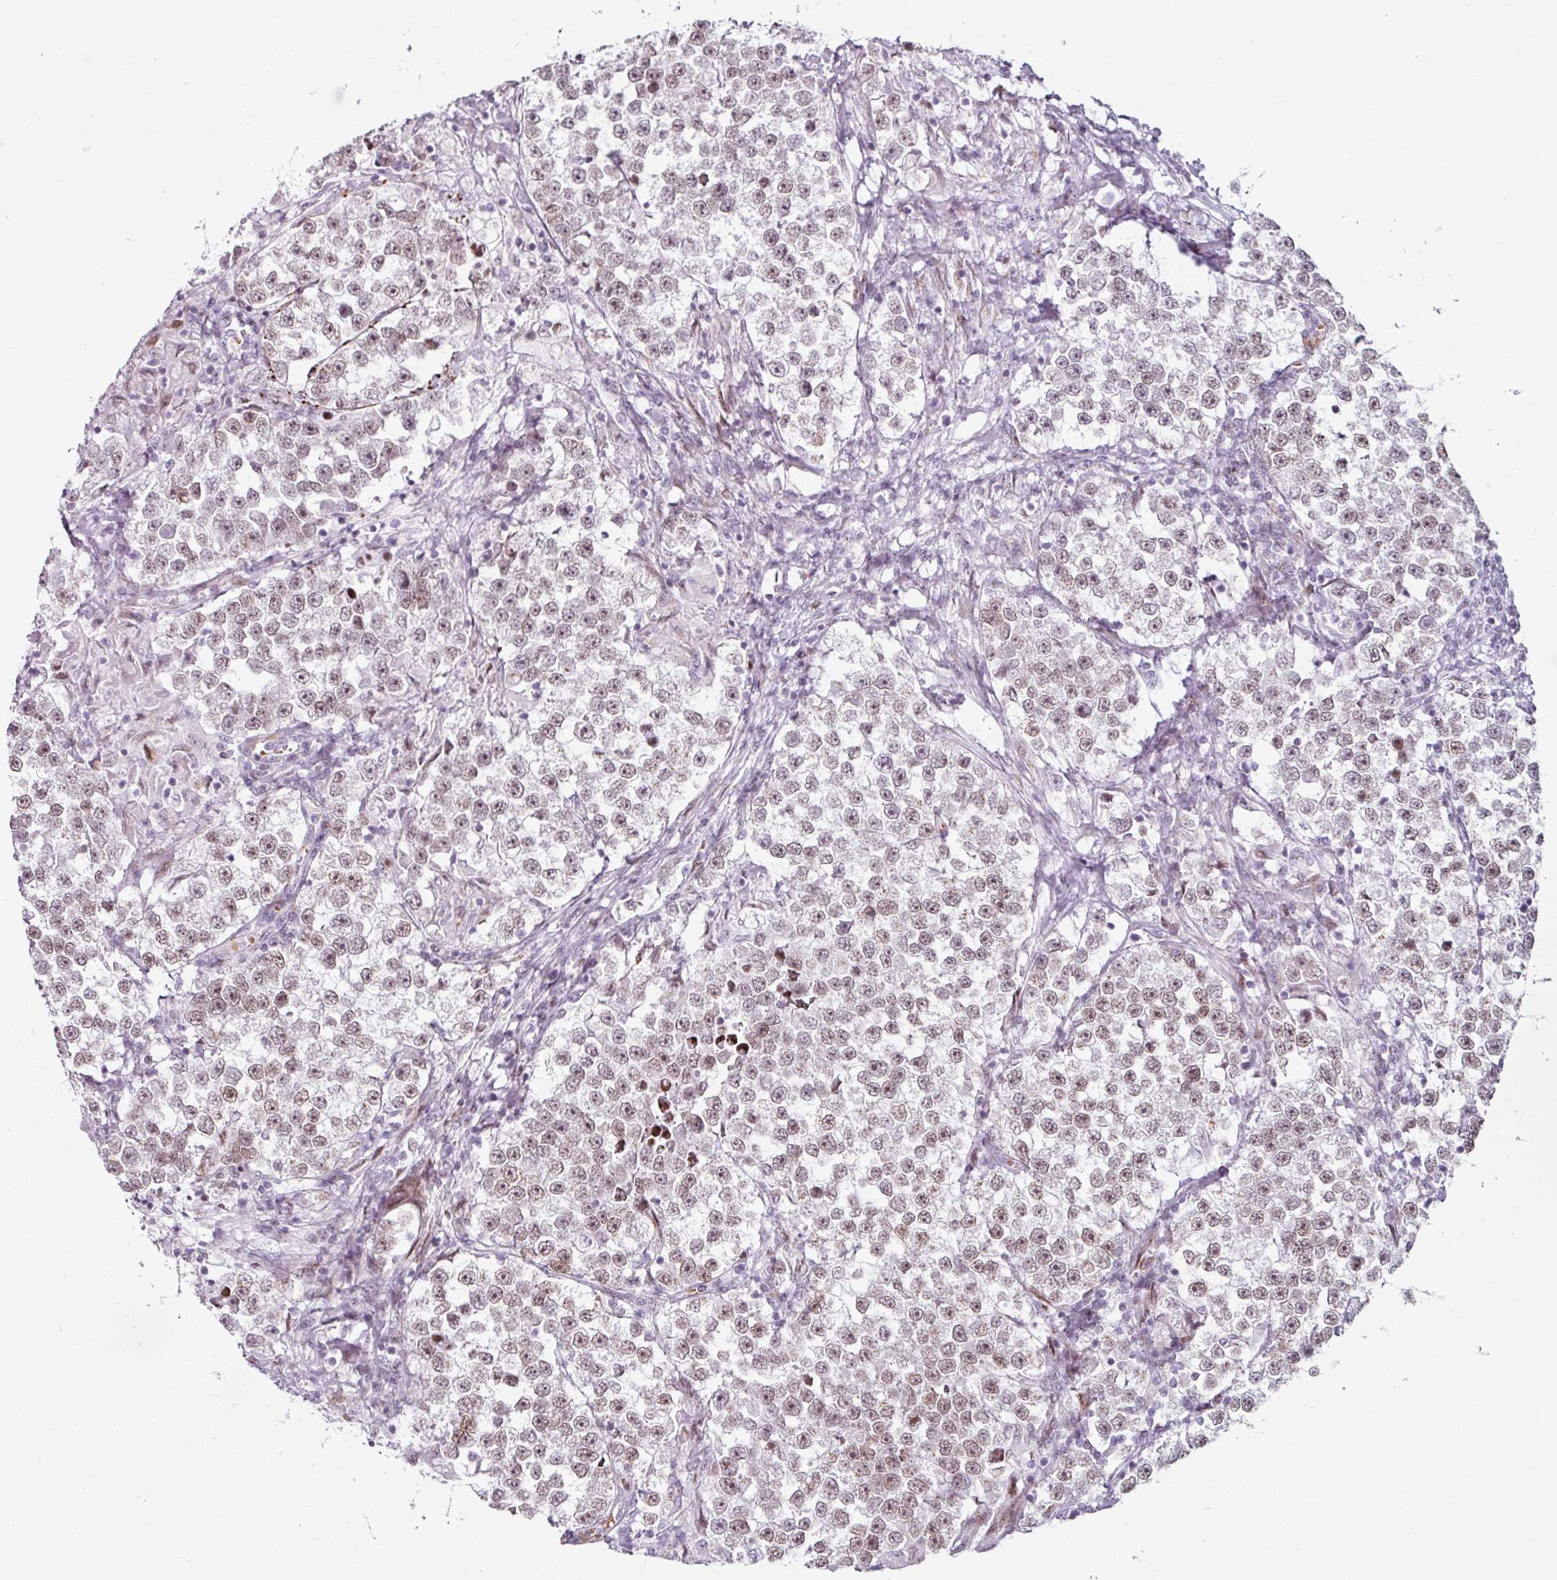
{"staining": {"intensity": "weak", "quantity": ">75%", "location": "nuclear"}, "tissue": "testis cancer", "cell_type": "Tumor cells", "image_type": "cancer", "snomed": [{"axis": "morphology", "description": "Seminoma, NOS"}, {"axis": "topography", "description": "Testis"}], "caption": "Tumor cells show weak nuclear positivity in approximately >75% of cells in testis cancer (seminoma).", "gene": "SYT8", "patient": {"sex": "male", "age": 46}}